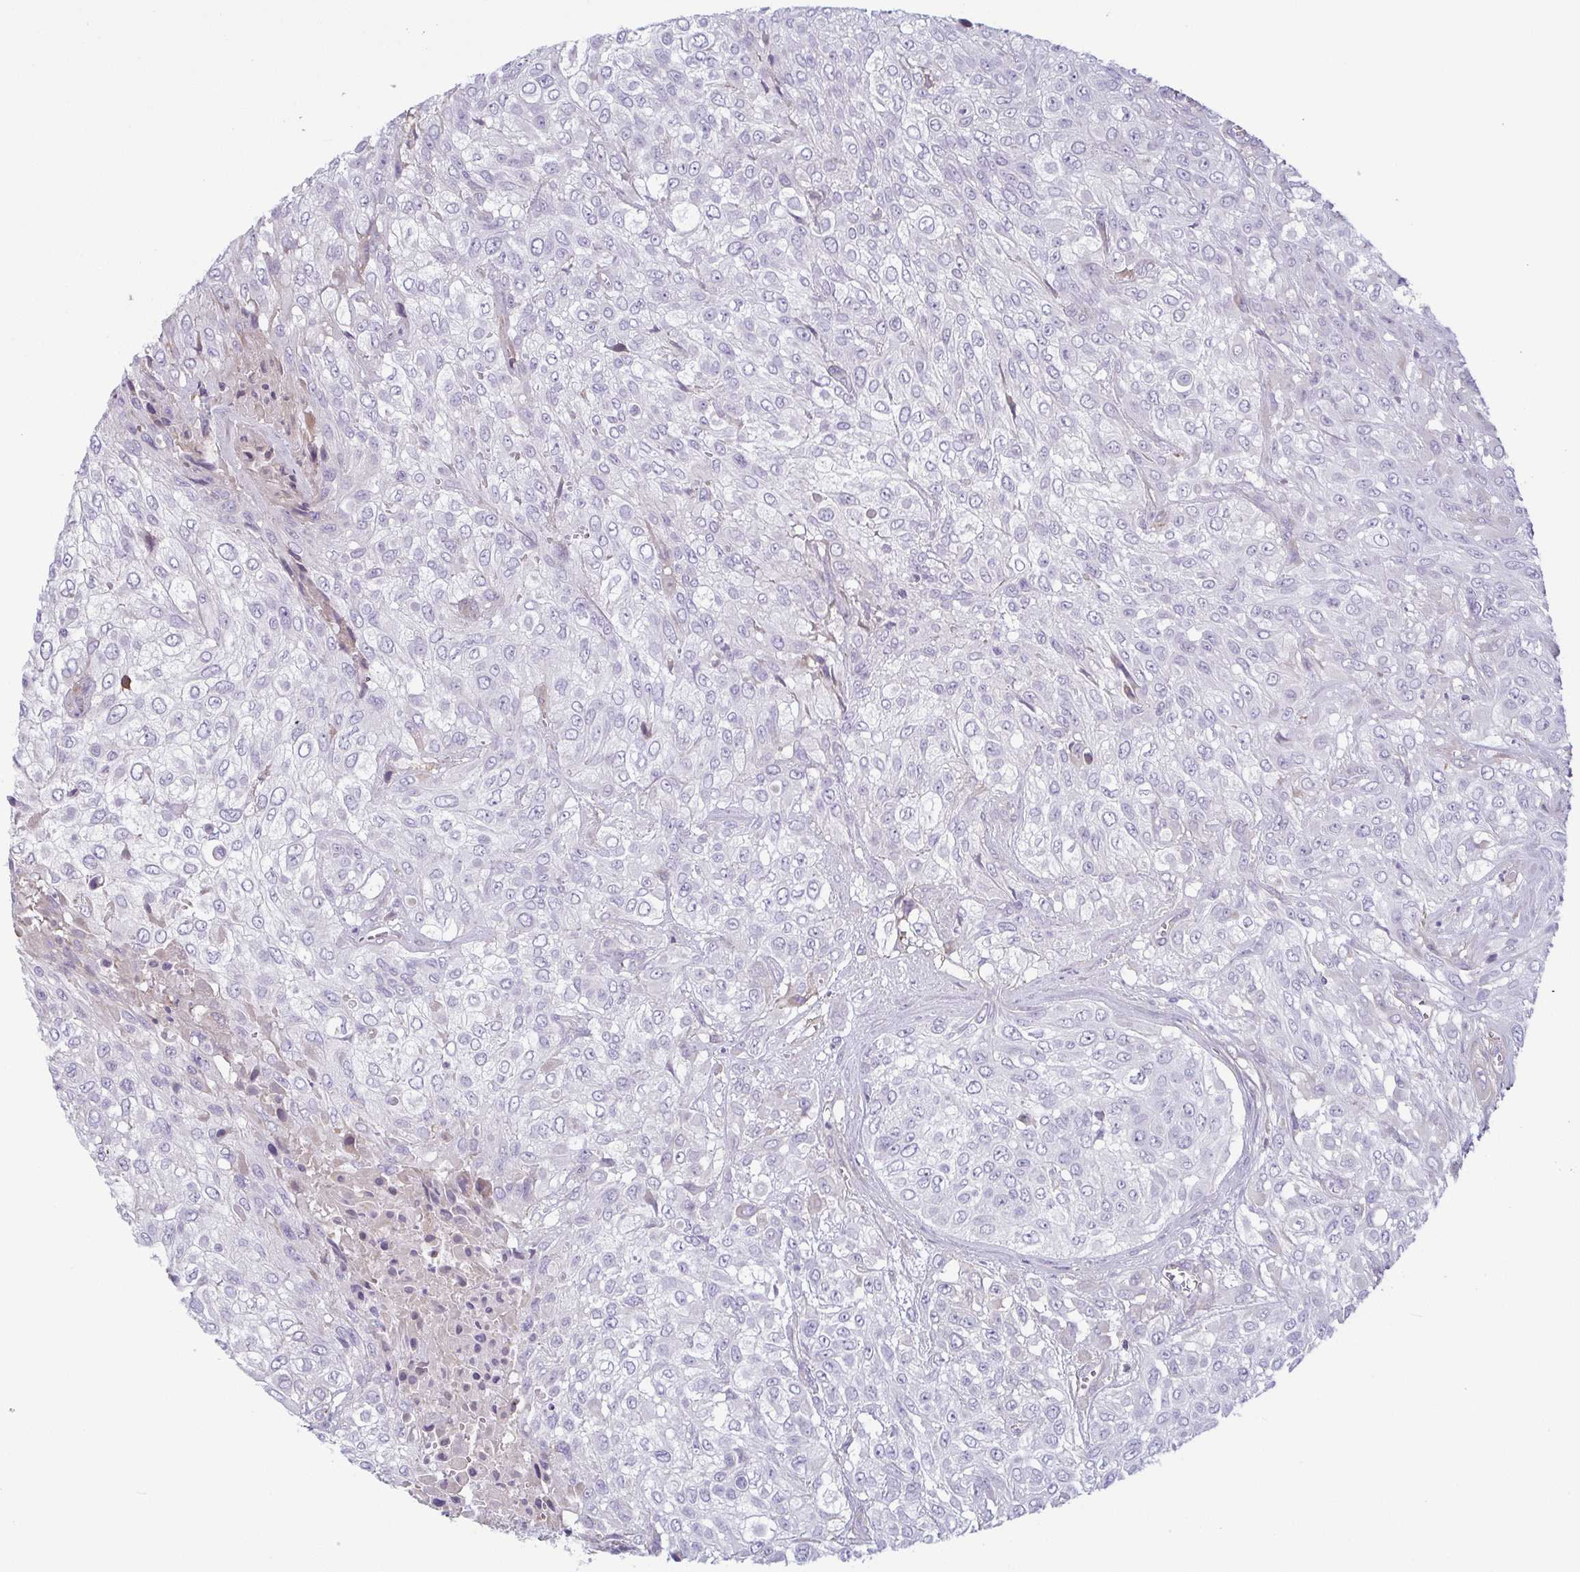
{"staining": {"intensity": "negative", "quantity": "none", "location": "none"}, "tissue": "urothelial cancer", "cell_type": "Tumor cells", "image_type": "cancer", "snomed": [{"axis": "morphology", "description": "Urothelial carcinoma, High grade"}, {"axis": "topography", "description": "Urinary bladder"}], "caption": "Immunohistochemical staining of human urothelial cancer exhibits no significant staining in tumor cells.", "gene": "ECM1", "patient": {"sex": "male", "age": 57}}